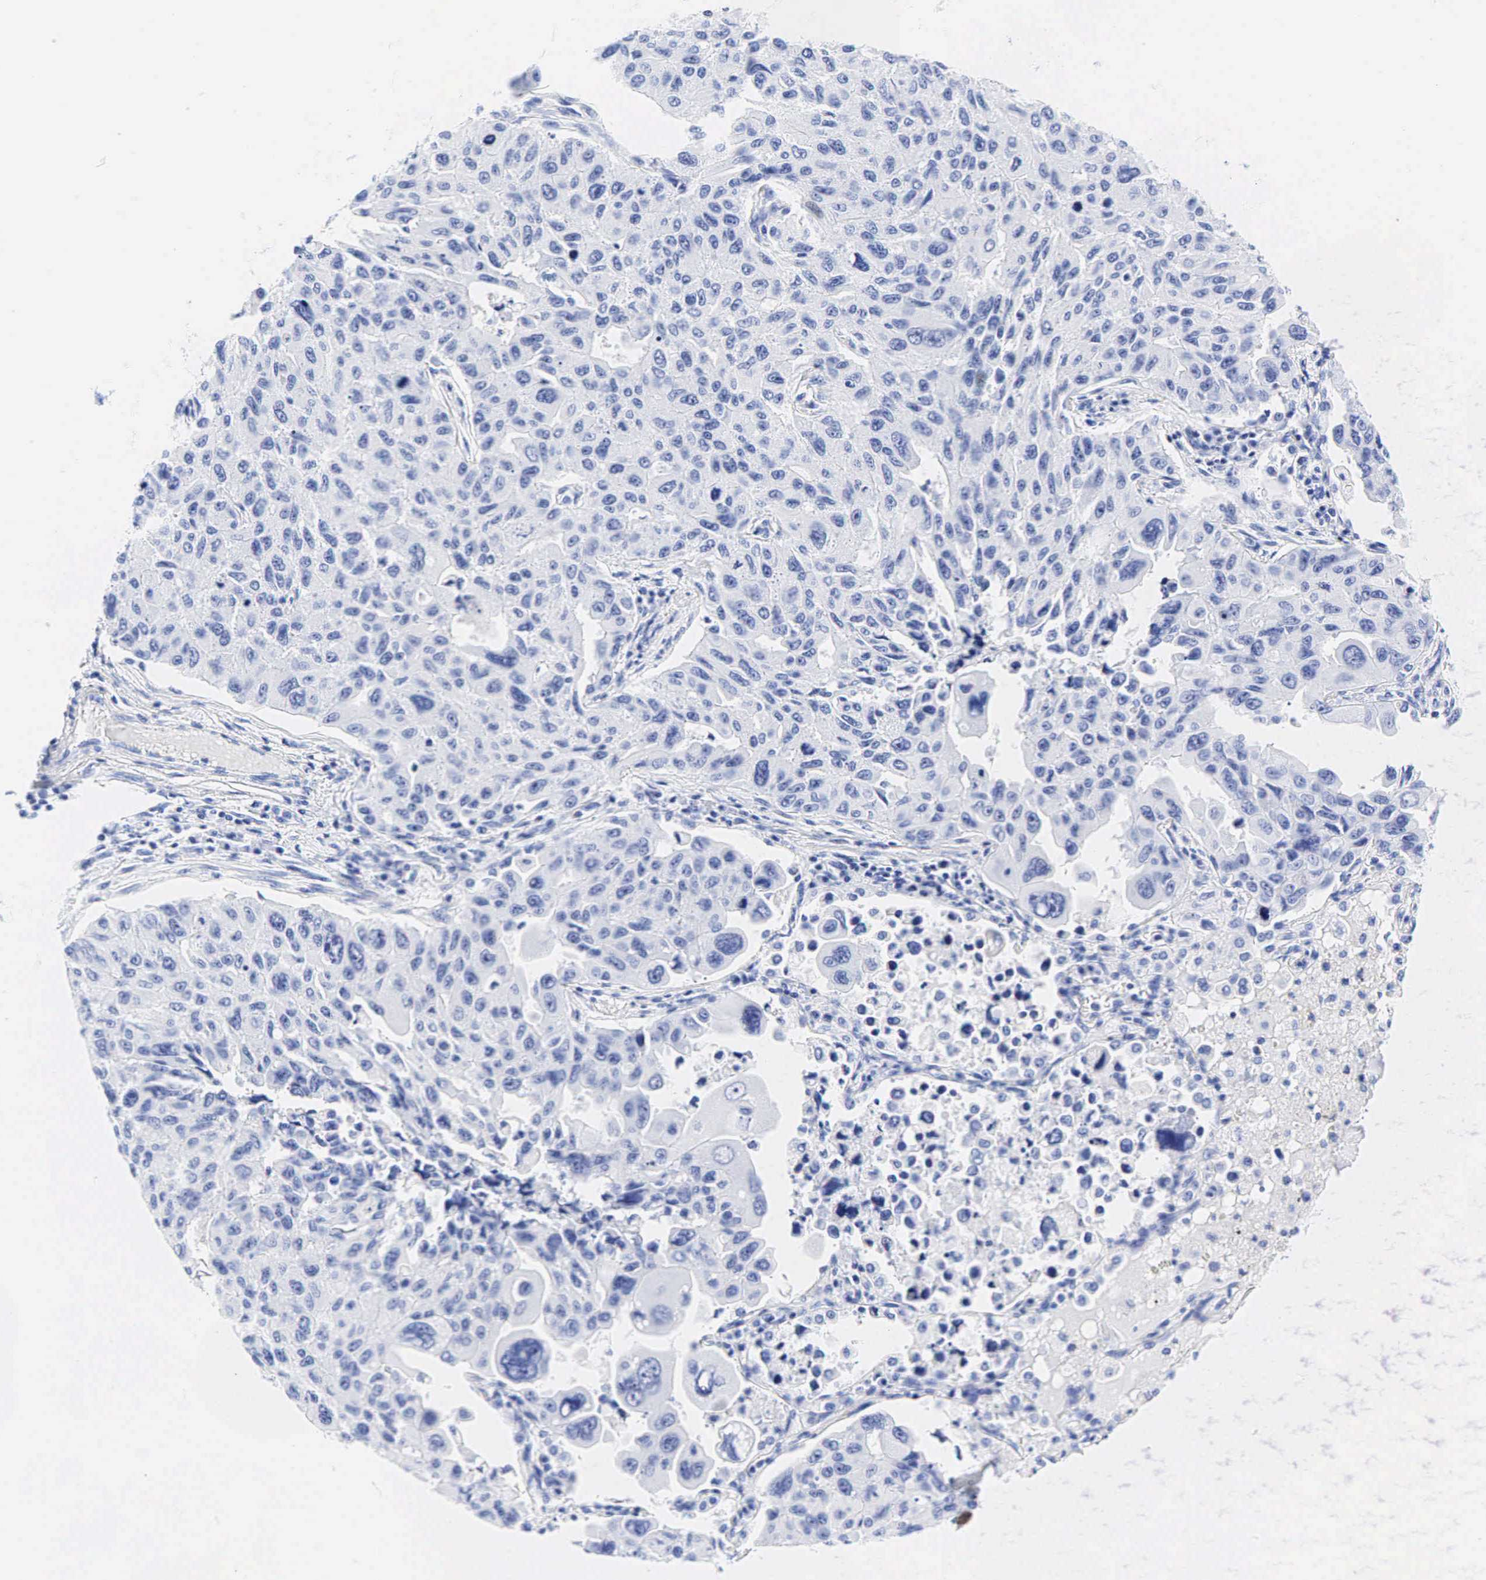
{"staining": {"intensity": "negative", "quantity": "none", "location": "none"}, "tissue": "lung cancer", "cell_type": "Tumor cells", "image_type": "cancer", "snomed": [{"axis": "morphology", "description": "Adenocarcinoma, NOS"}, {"axis": "topography", "description": "Lung"}], "caption": "Lung cancer stained for a protein using IHC shows no positivity tumor cells.", "gene": "ESR1", "patient": {"sex": "male", "age": 64}}